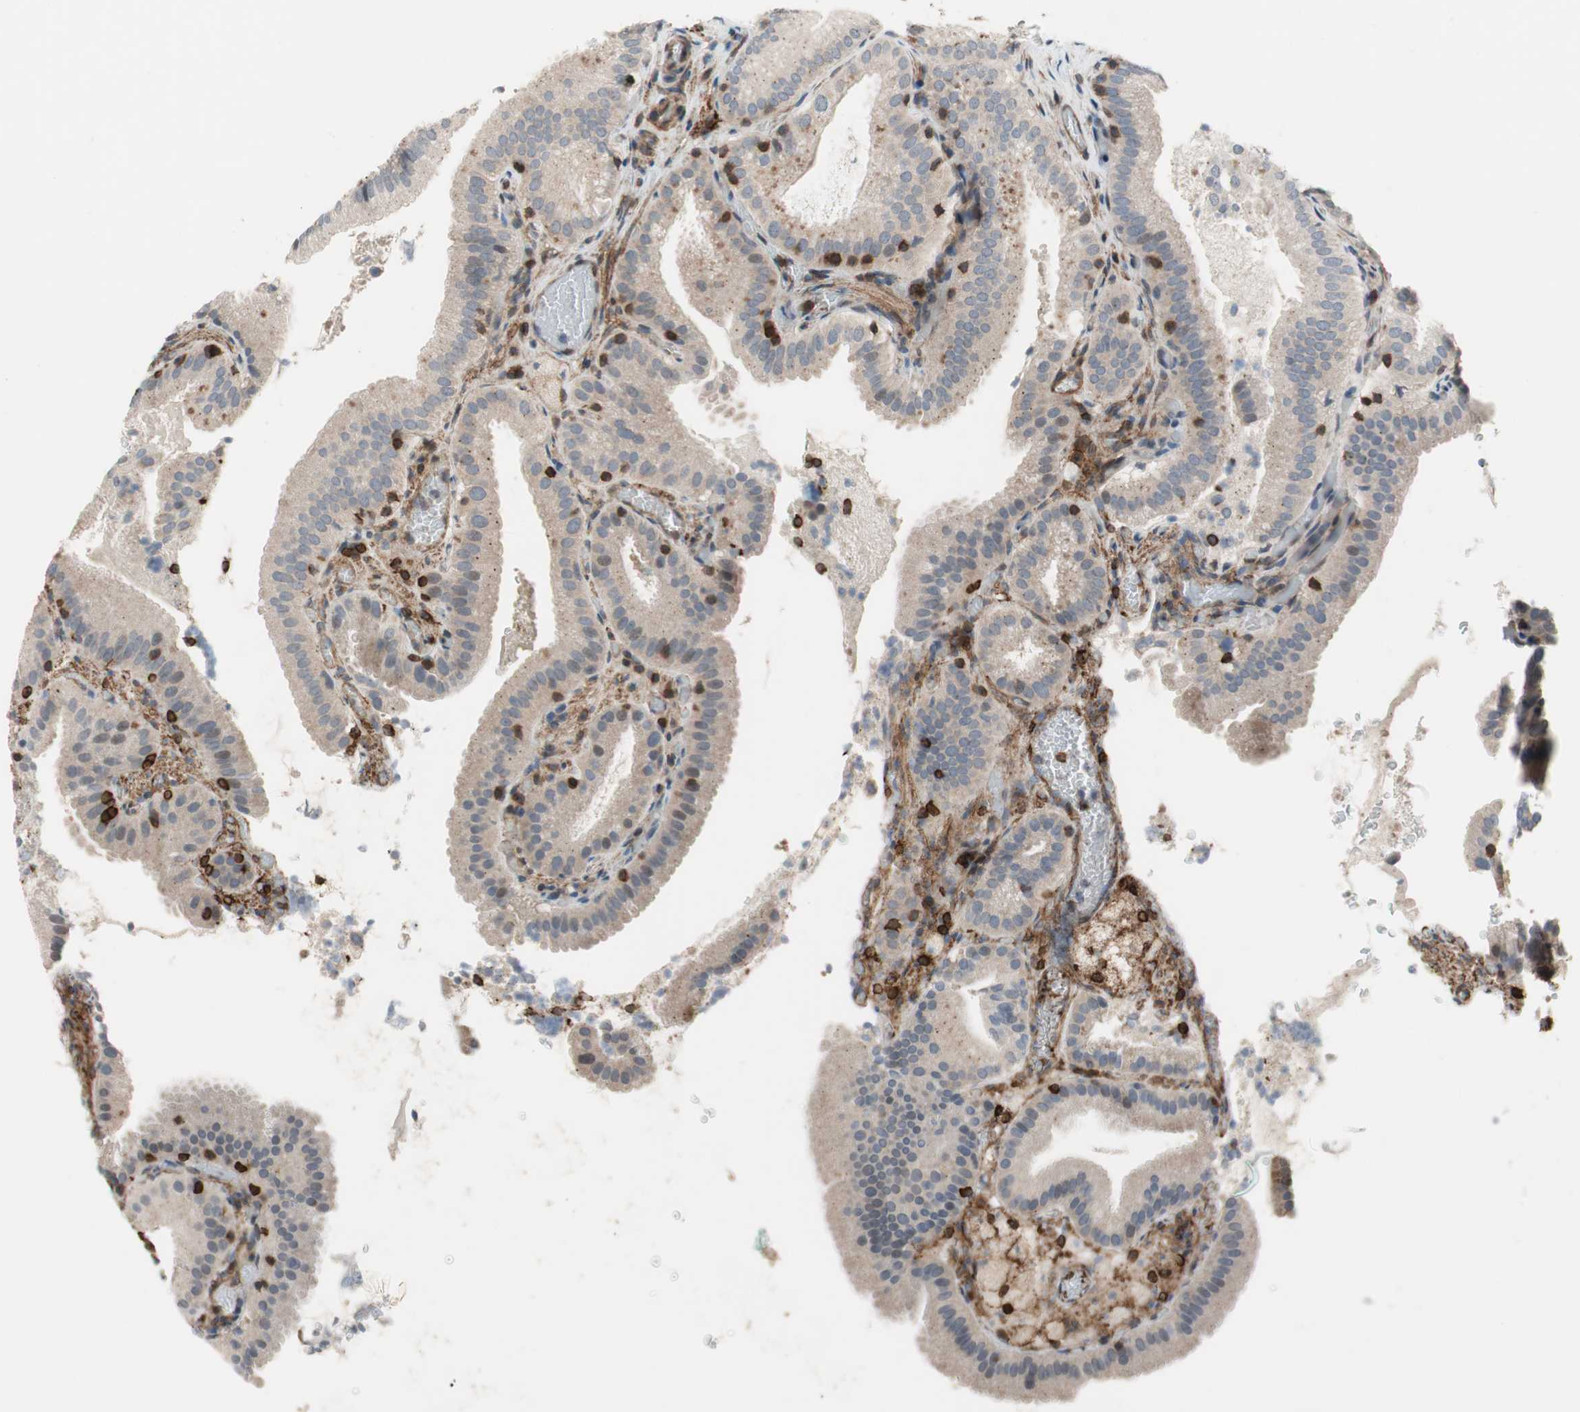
{"staining": {"intensity": "weak", "quantity": "25%-75%", "location": "cytoplasmic/membranous"}, "tissue": "gallbladder", "cell_type": "Glandular cells", "image_type": "normal", "snomed": [{"axis": "morphology", "description": "Normal tissue, NOS"}, {"axis": "topography", "description": "Gallbladder"}], "caption": "A high-resolution micrograph shows immunohistochemistry (IHC) staining of benign gallbladder, which exhibits weak cytoplasmic/membranous positivity in about 25%-75% of glandular cells. (DAB (3,3'-diaminobenzidine) IHC with brightfield microscopy, high magnification).", "gene": "GRHL1", "patient": {"sex": "male", "age": 54}}